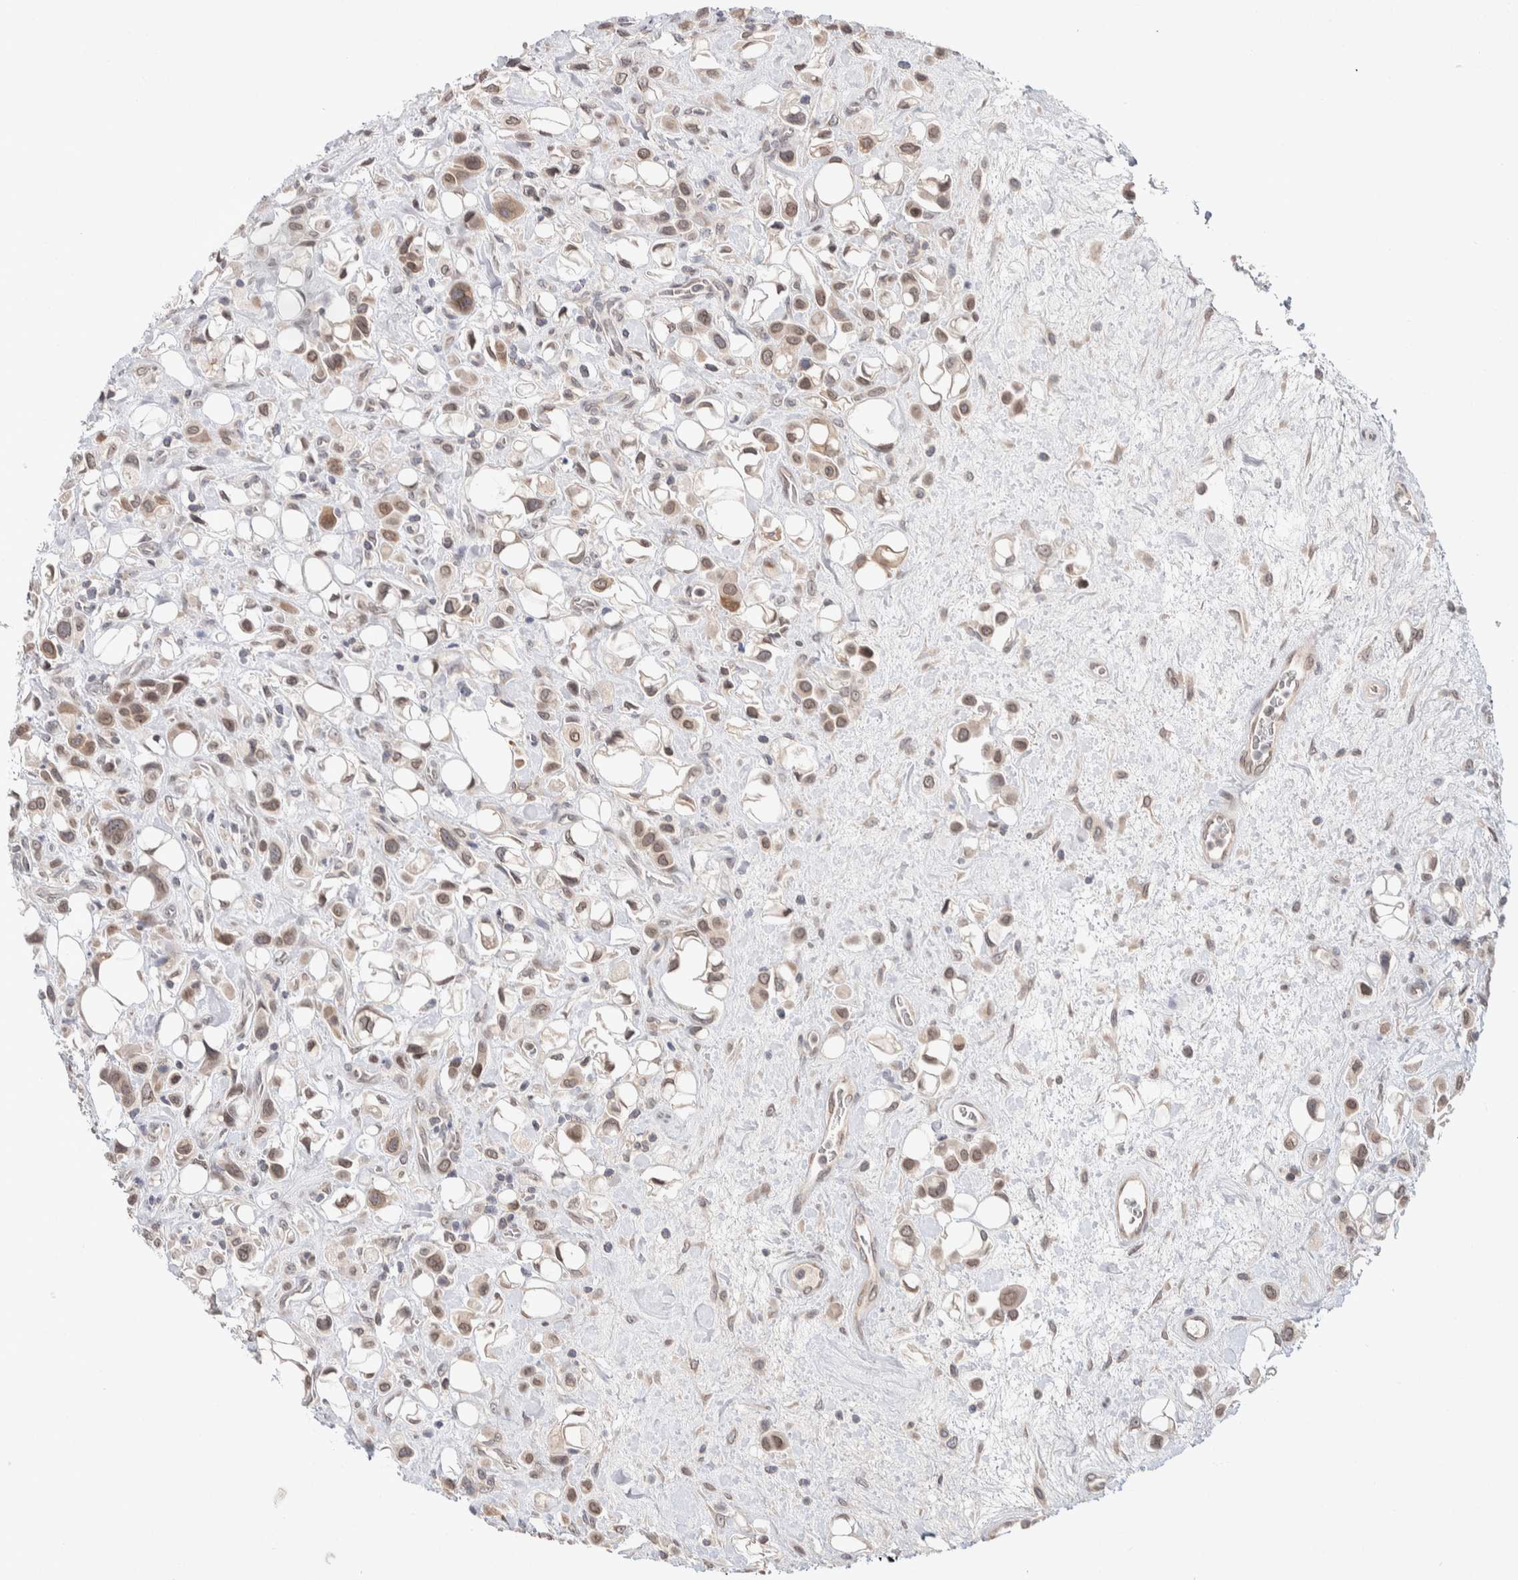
{"staining": {"intensity": "weak", "quantity": ">75%", "location": "cytoplasmic/membranous,nuclear"}, "tissue": "urothelial cancer", "cell_type": "Tumor cells", "image_type": "cancer", "snomed": [{"axis": "morphology", "description": "Urothelial carcinoma, High grade"}, {"axis": "topography", "description": "Urinary bladder"}], "caption": "High-grade urothelial carcinoma stained for a protein (brown) shows weak cytoplasmic/membranous and nuclear positive staining in approximately >75% of tumor cells.", "gene": "CRAT", "patient": {"sex": "male", "age": 50}}